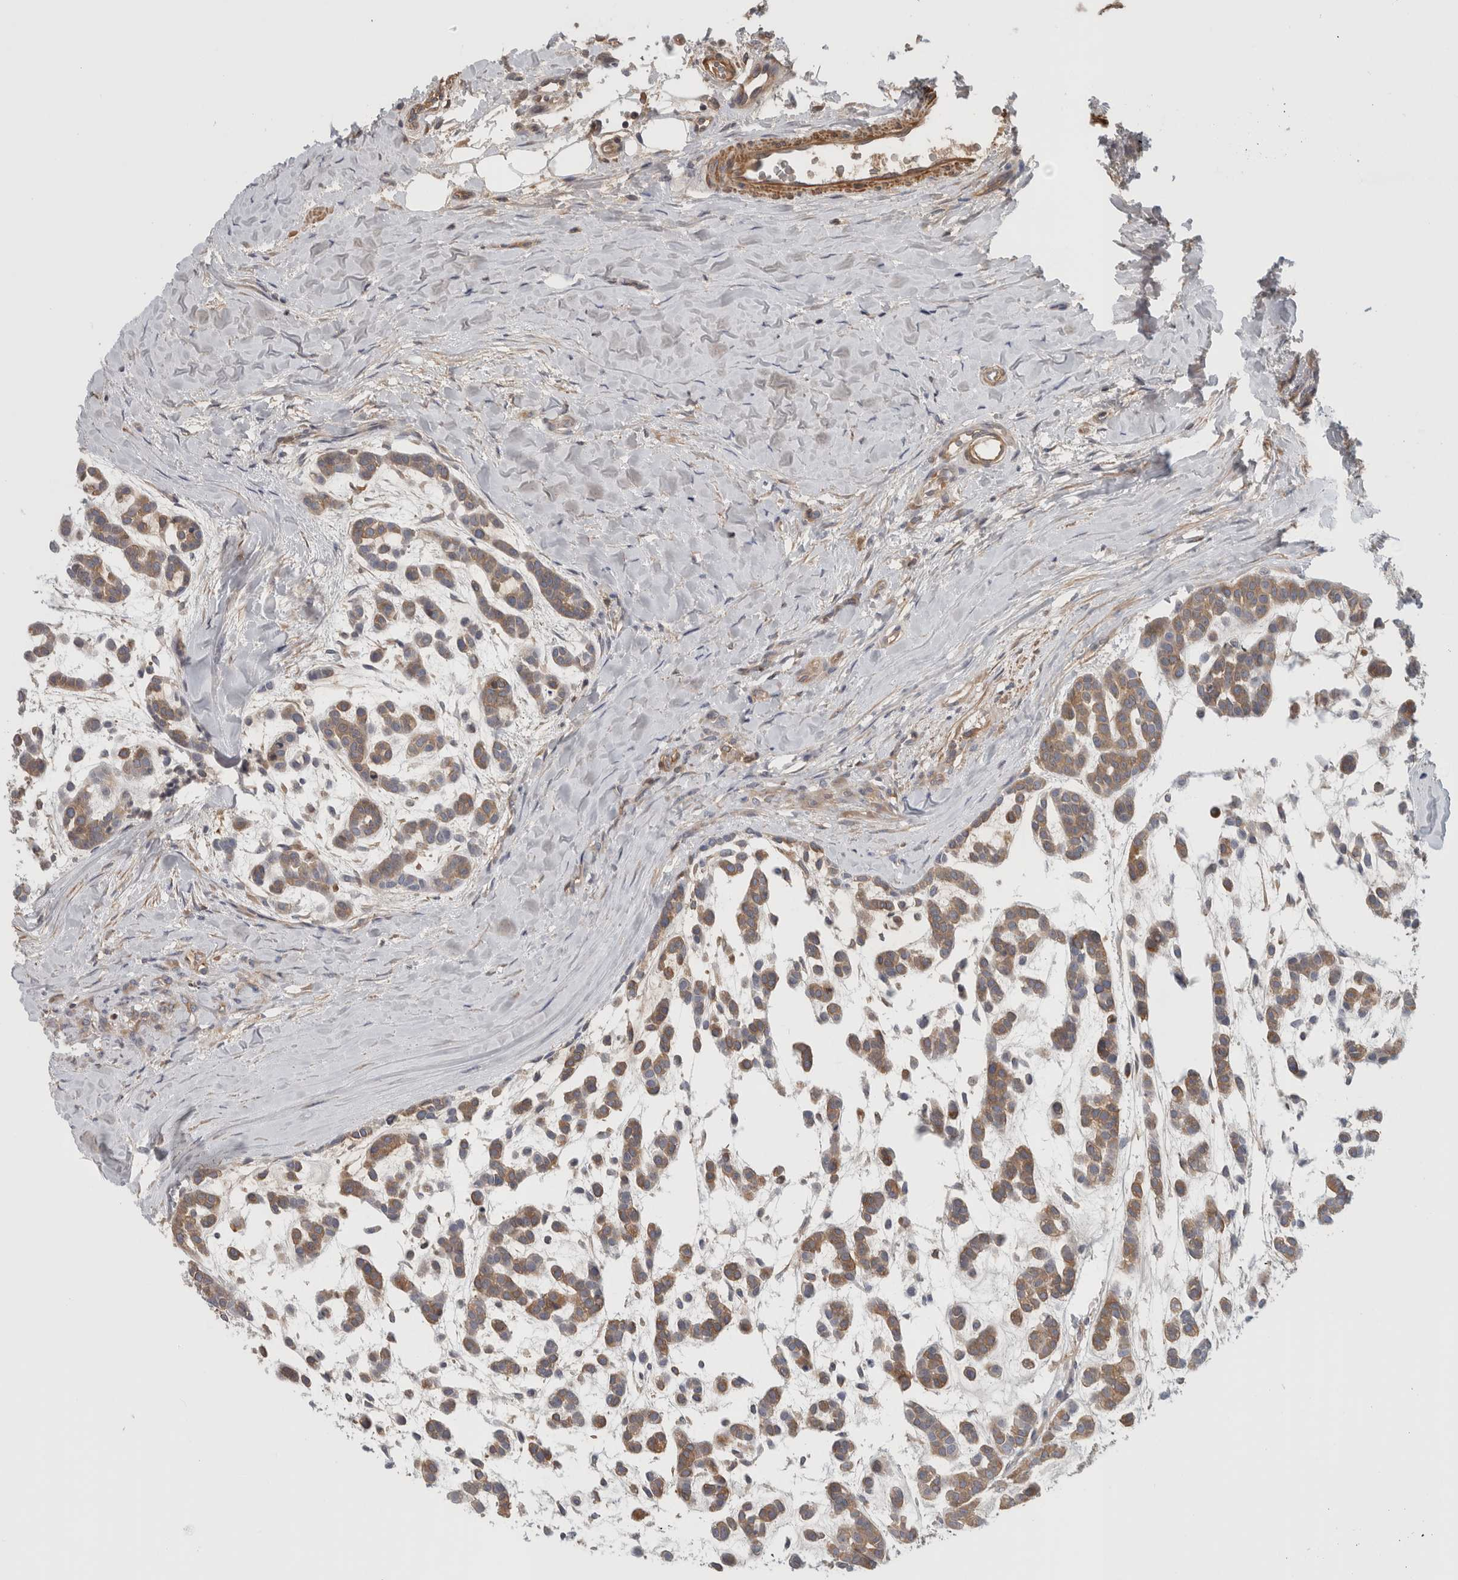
{"staining": {"intensity": "moderate", "quantity": ">75%", "location": "cytoplasmic/membranous"}, "tissue": "head and neck cancer", "cell_type": "Tumor cells", "image_type": "cancer", "snomed": [{"axis": "morphology", "description": "Adenocarcinoma, NOS"}, {"axis": "morphology", "description": "Adenoma, NOS"}, {"axis": "topography", "description": "Head-Neck"}], "caption": "Human head and neck adenocarcinoma stained with a protein marker reveals moderate staining in tumor cells.", "gene": "CFI", "patient": {"sex": "female", "age": 55}}